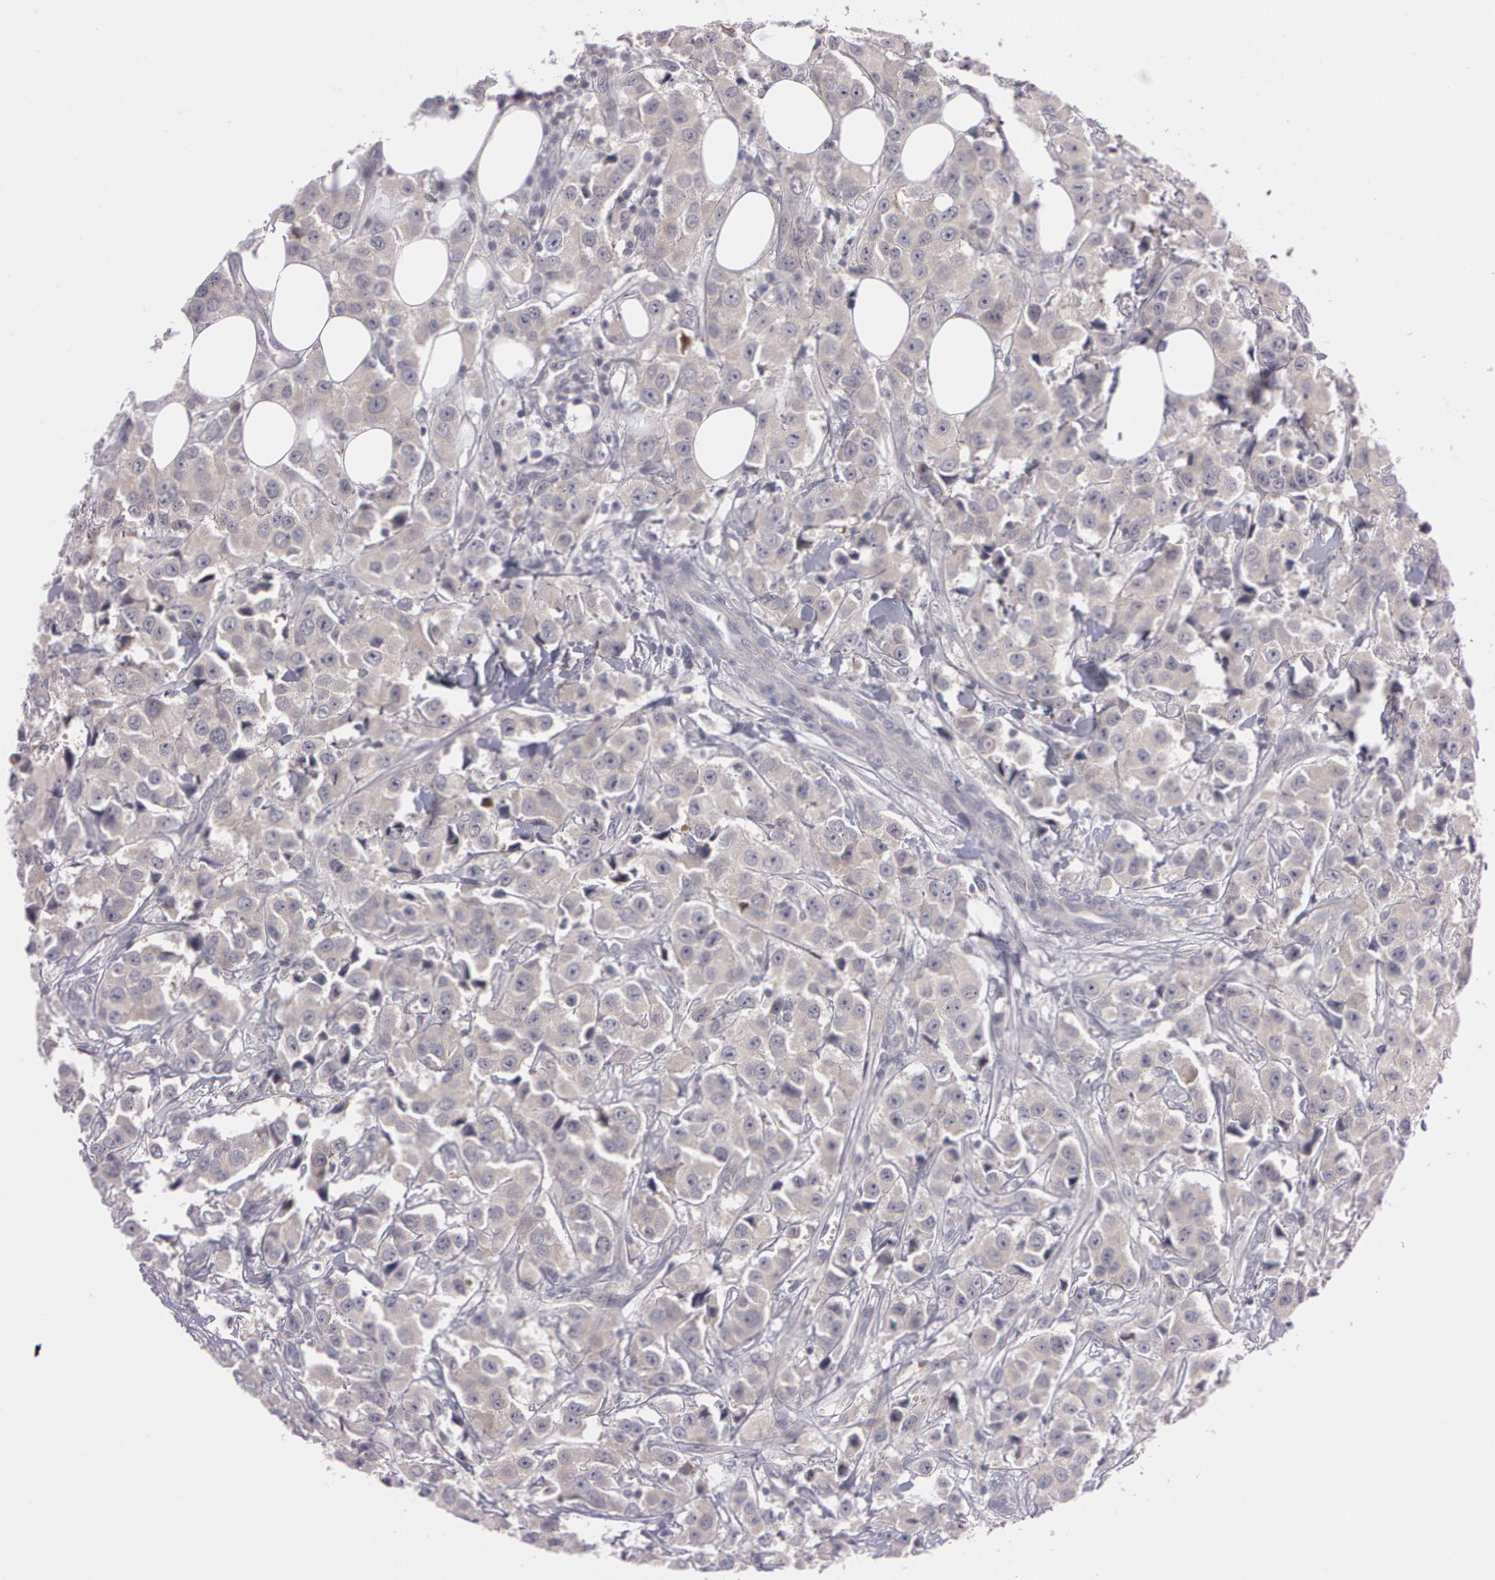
{"staining": {"intensity": "weak", "quantity": ">75%", "location": "cytoplasmic/membranous"}, "tissue": "breast cancer", "cell_type": "Tumor cells", "image_type": "cancer", "snomed": [{"axis": "morphology", "description": "Duct carcinoma"}, {"axis": "topography", "description": "Breast"}], "caption": "Protein expression analysis of breast intraductal carcinoma demonstrates weak cytoplasmic/membranous staining in approximately >75% of tumor cells.", "gene": "MXRA5", "patient": {"sex": "female", "age": 58}}